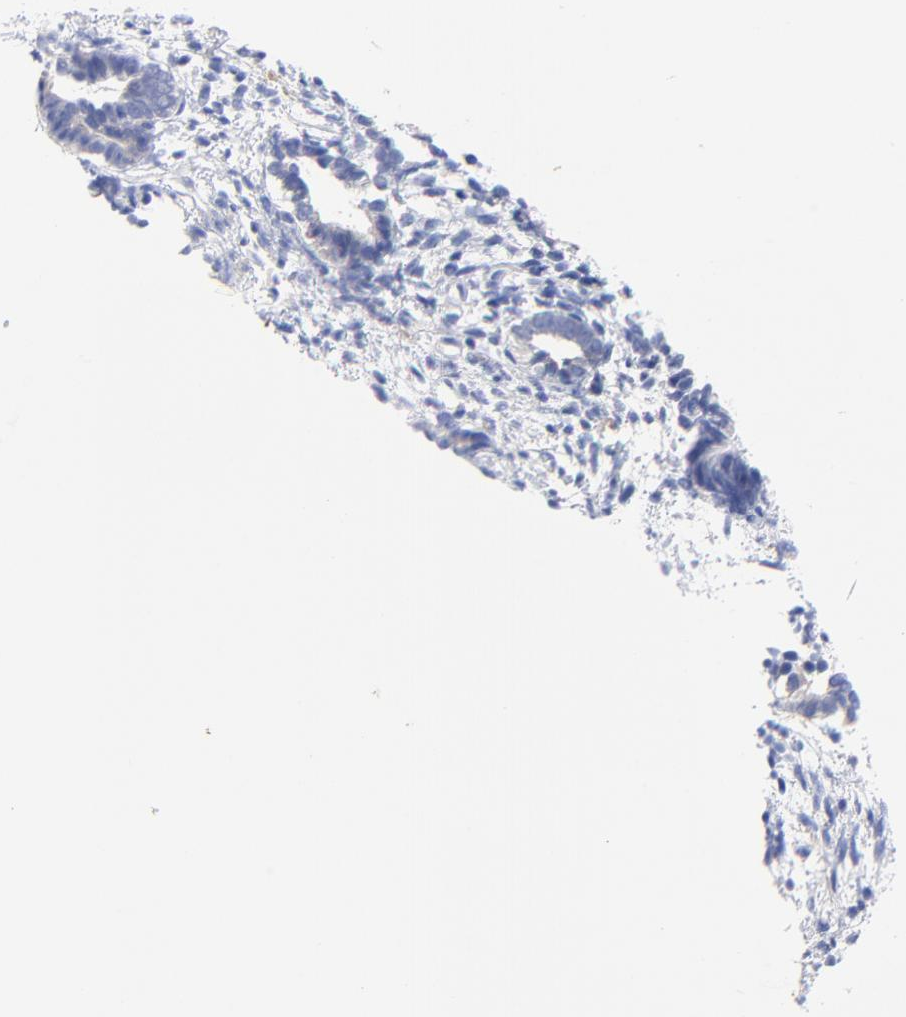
{"staining": {"intensity": "negative", "quantity": "none", "location": "none"}, "tissue": "endometrium", "cell_type": "Cells in endometrial stroma", "image_type": "normal", "snomed": [{"axis": "morphology", "description": "Normal tissue, NOS"}, {"axis": "topography", "description": "Smooth muscle"}, {"axis": "topography", "description": "Endometrium"}], "caption": "Micrograph shows no significant protein staining in cells in endometrial stroma of benign endometrium.", "gene": "FBXO10", "patient": {"sex": "female", "age": 57}}